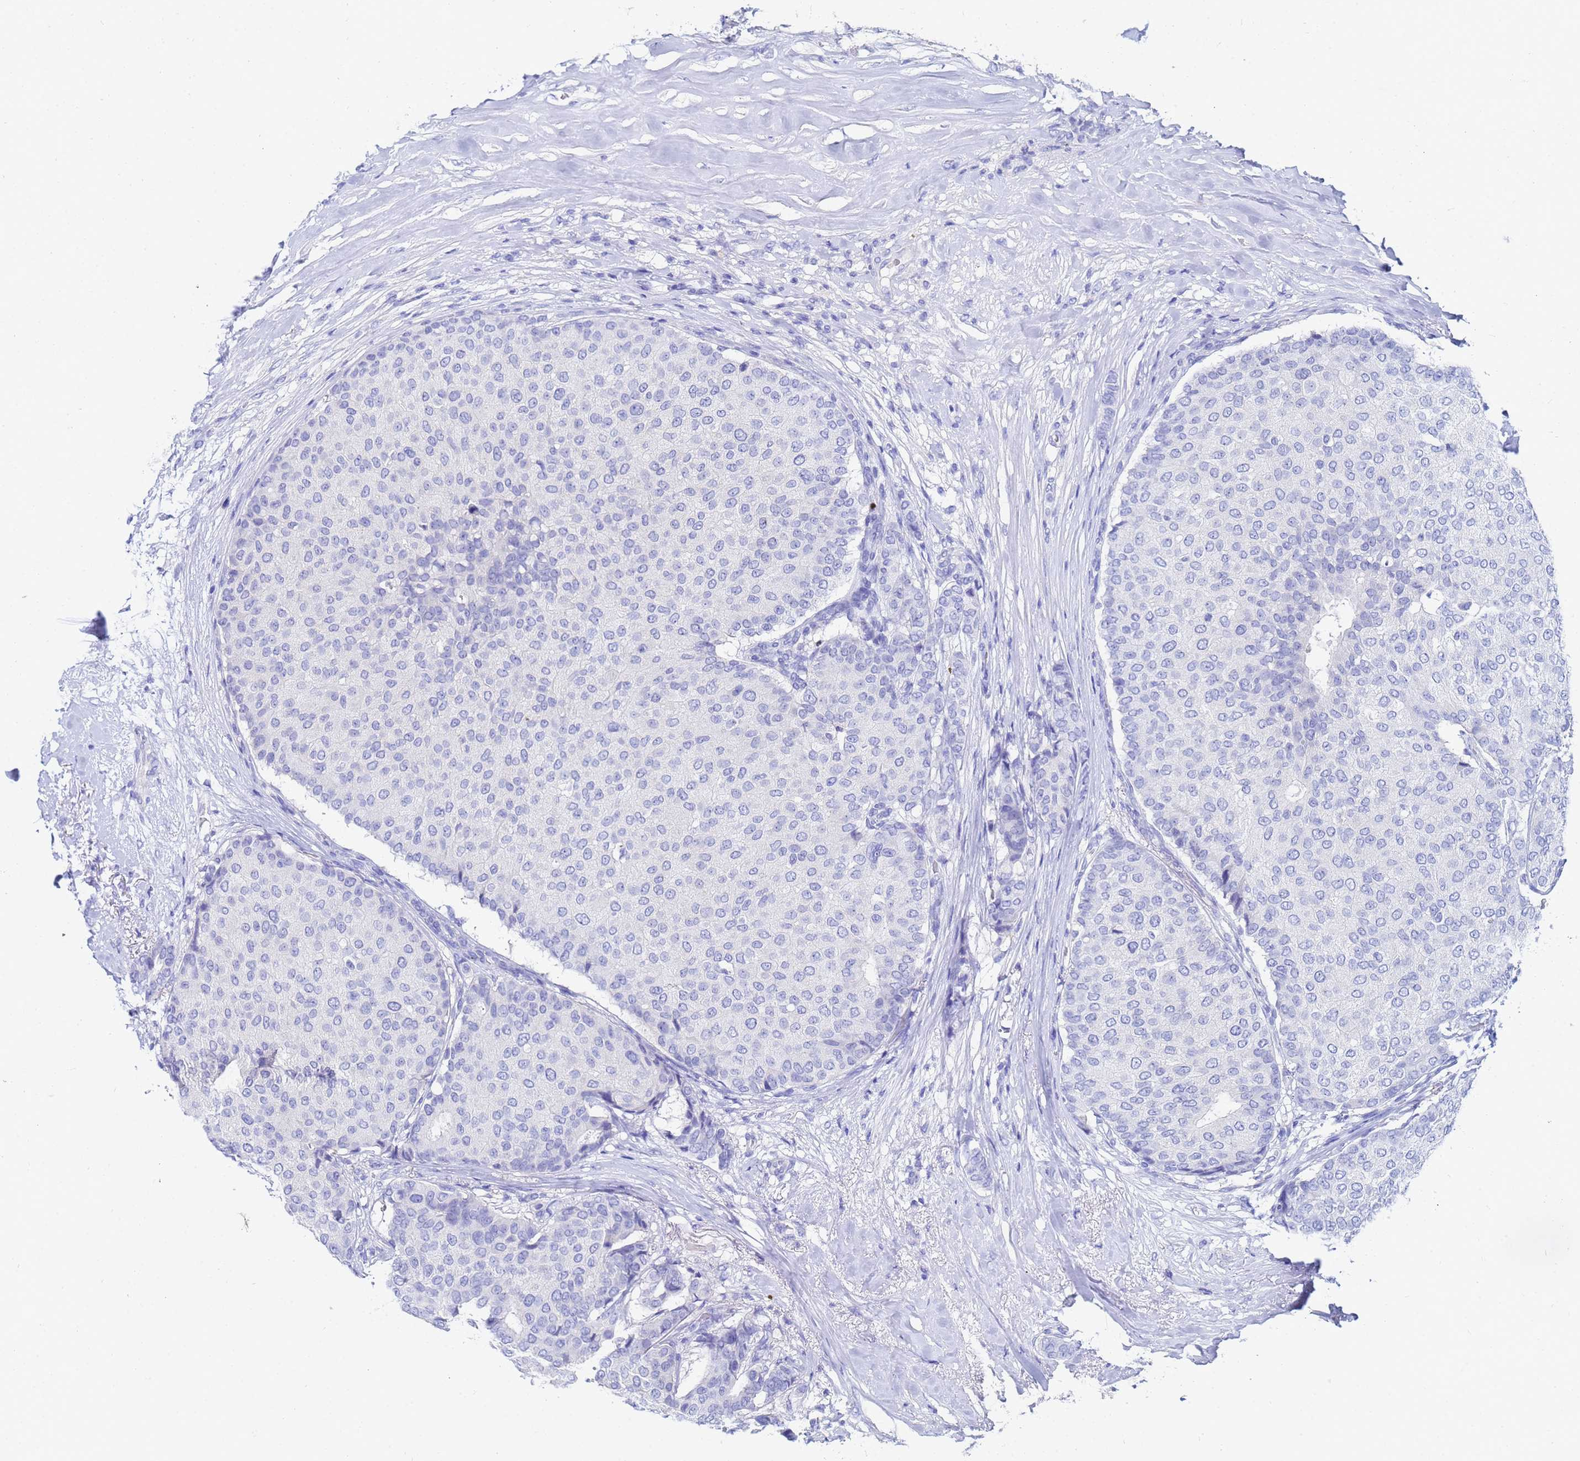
{"staining": {"intensity": "negative", "quantity": "none", "location": "none"}, "tissue": "breast cancer", "cell_type": "Tumor cells", "image_type": "cancer", "snomed": [{"axis": "morphology", "description": "Duct carcinoma"}, {"axis": "topography", "description": "Breast"}], "caption": "This is an immunohistochemistry (IHC) micrograph of human breast intraductal carcinoma. There is no staining in tumor cells.", "gene": "C2orf72", "patient": {"sex": "female", "age": 75}}